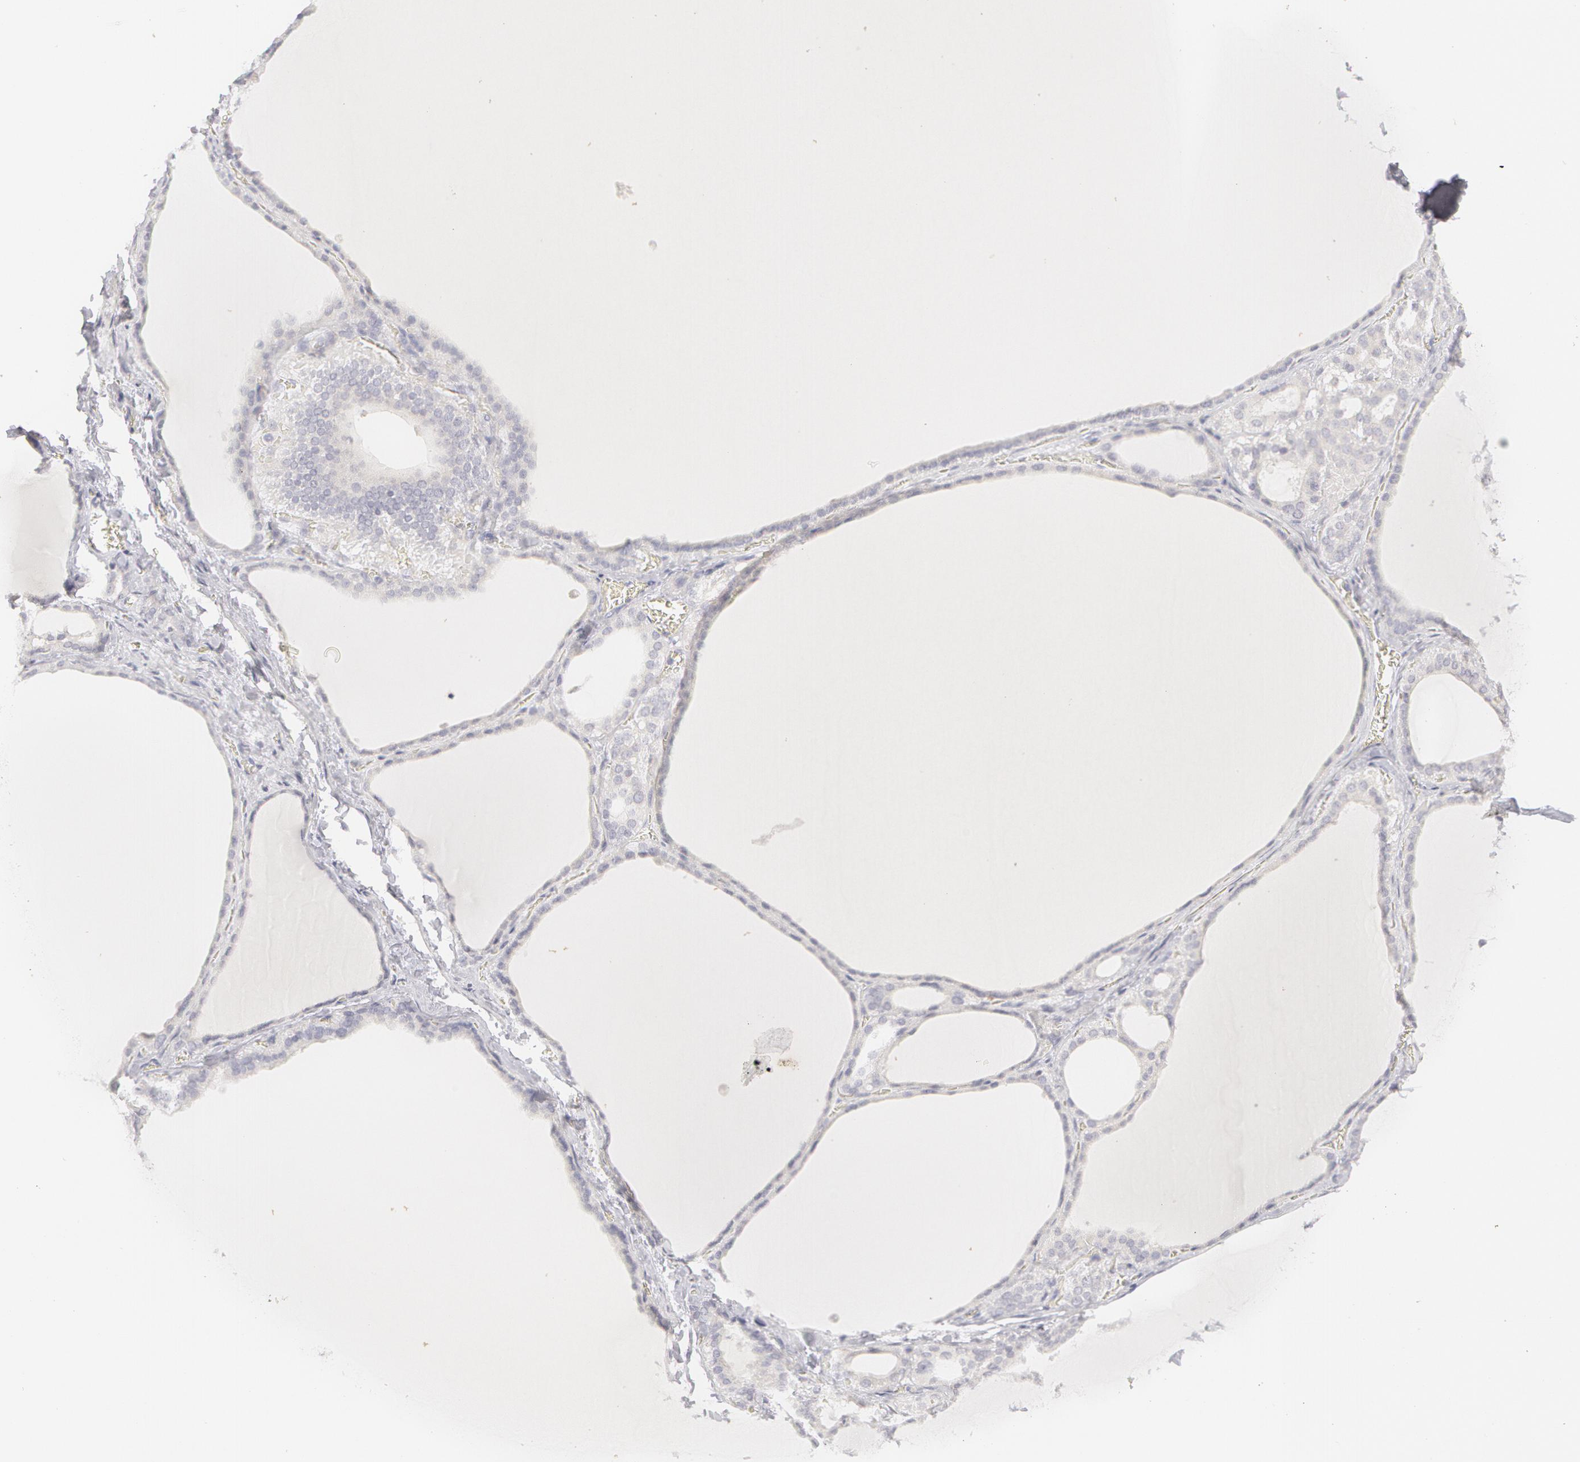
{"staining": {"intensity": "negative", "quantity": "none", "location": "none"}, "tissue": "thyroid gland", "cell_type": "Glandular cells", "image_type": "normal", "snomed": [{"axis": "morphology", "description": "Normal tissue, NOS"}, {"axis": "topography", "description": "Thyroid gland"}], "caption": "The micrograph shows no significant expression in glandular cells of thyroid gland.", "gene": "ABCB1", "patient": {"sex": "female", "age": 55}}